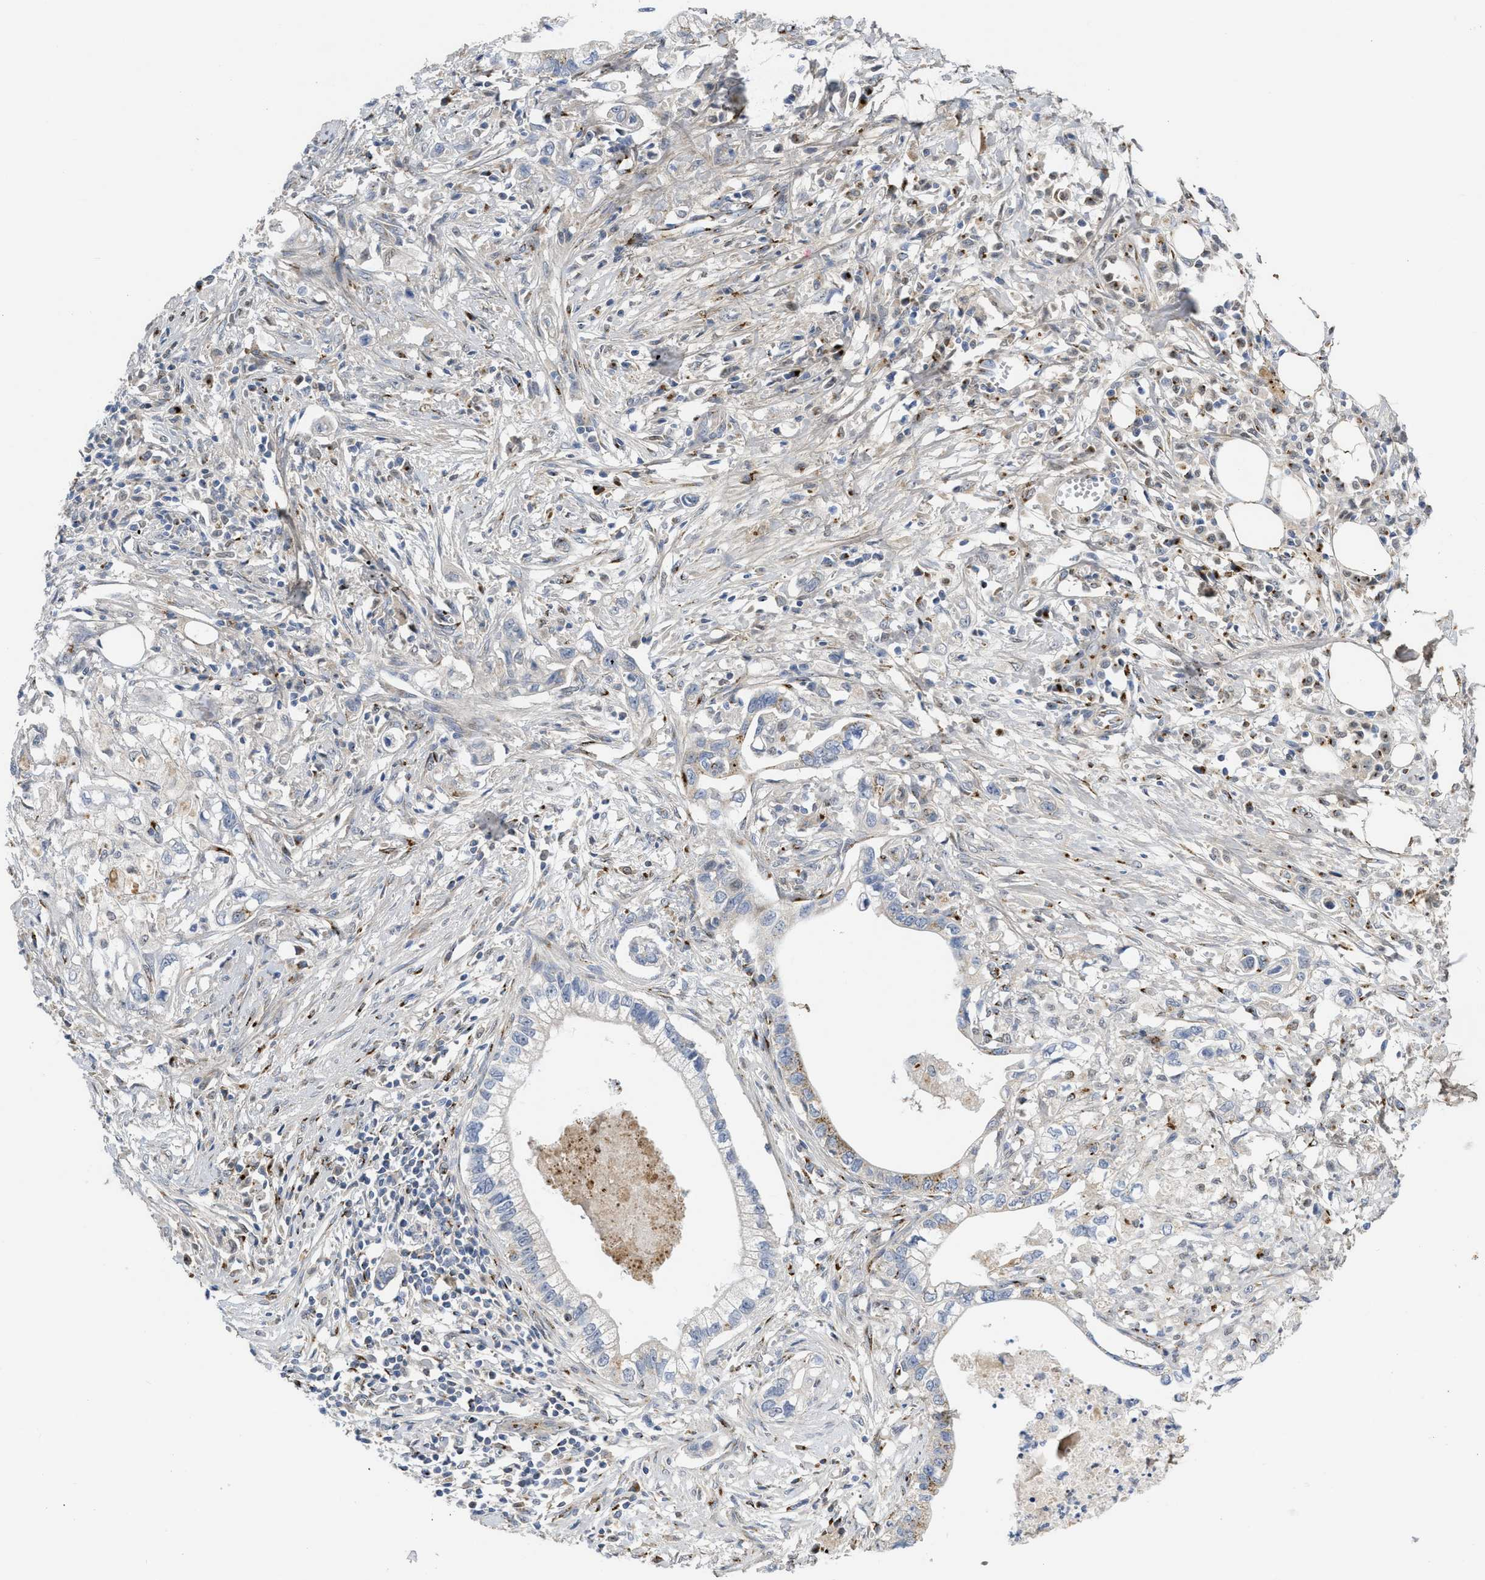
{"staining": {"intensity": "weak", "quantity": ">75%", "location": "cytoplasmic/membranous"}, "tissue": "pancreatic cancer", "cell_type": "Tumor cells", "image_type": "cancer", "snomed": [{"axis": "morphology", "description": "Adenocarcinoma, NOS"}, {"axis": "topography", "description": "Pancreas"}], "caption": "There is low levels of weak cytoplasmic/membranous staining in tumor cells of pancreatic cancer (adenocarcinoma), as demonstrated by immunohistochemical staining (brown color).", "gene": "ZNF70", "patient": {"sex": "male", "age": 56}}